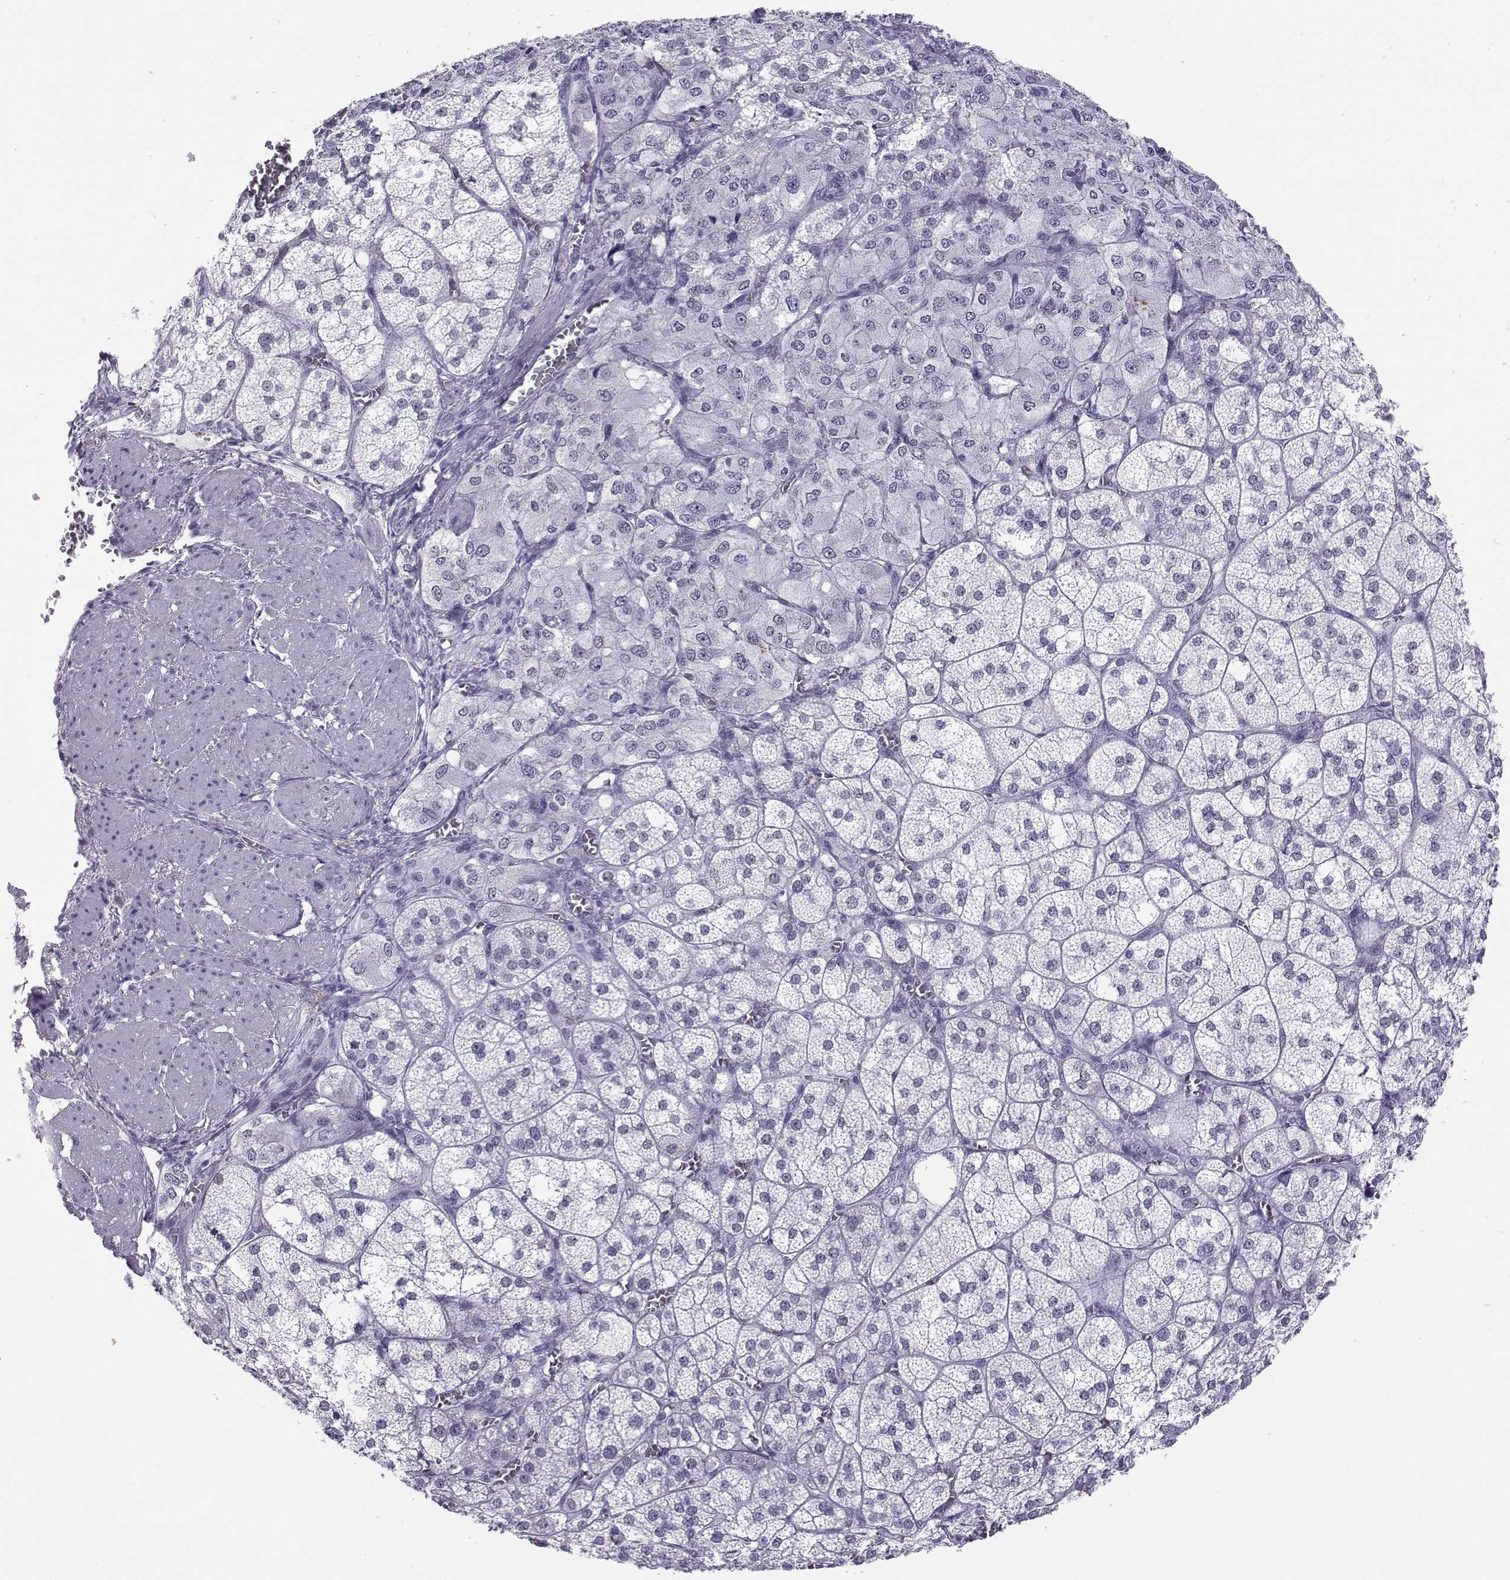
{"staining": {"intensity": "negative", "quantity": "none", "location": "none"}, "tissue": "adrenal gland", "cell_type": "Glandular cells", "image_type": "normal", "snomed": [{"axis": "morphology", "description": "Normal tissue, NOS"}, {"axis": "topography", "description": "Adrenal gland"}], "caption": "Immunohistochemistry (IHC) micrograph of benign human adrenal gland stained for a protein (brown), which shows no expression in glandular cells.", "gene": "LORICRIN", "patient": {"sex": "female", "age": 60}}